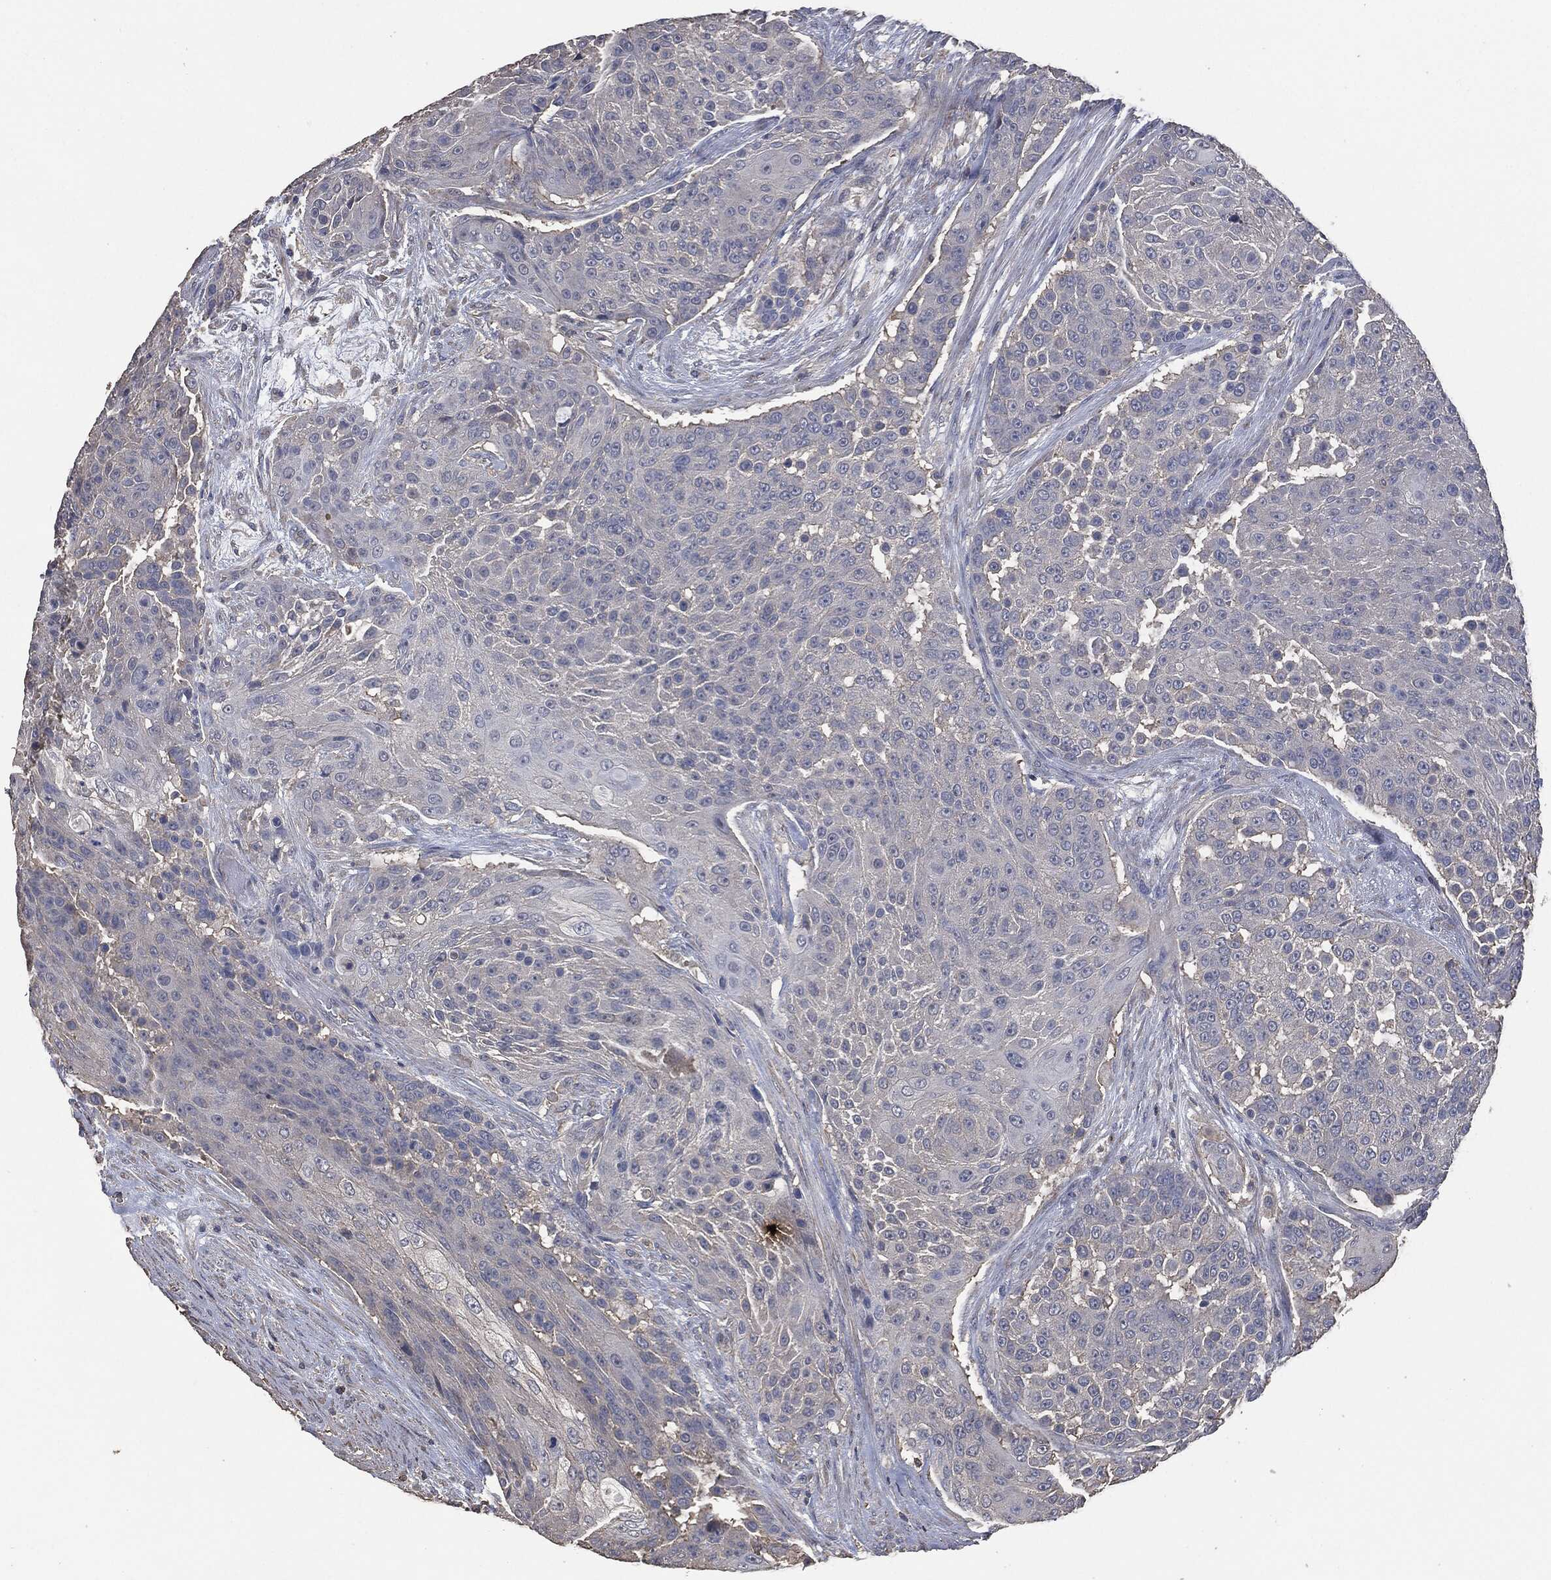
{"staining": {"intensity": "negative", "quantity": "none", "location": "none"}, "tissue": "urothelial cancer", "cell_type": "Tumor cells", "image_type": "cancer", "snomed": [{"axis": "morphology", "description": "Urothelial carcinoma, High grade"}, {"axis": "topography", "description": "Urinary bladder"}], "caption": "Protein analysis of urothelial carcinoma (high-grade) reveals no significant positivity in tumor cells.", "gene": "MSLN", "patient": {"sex": "female", "age": 63}}